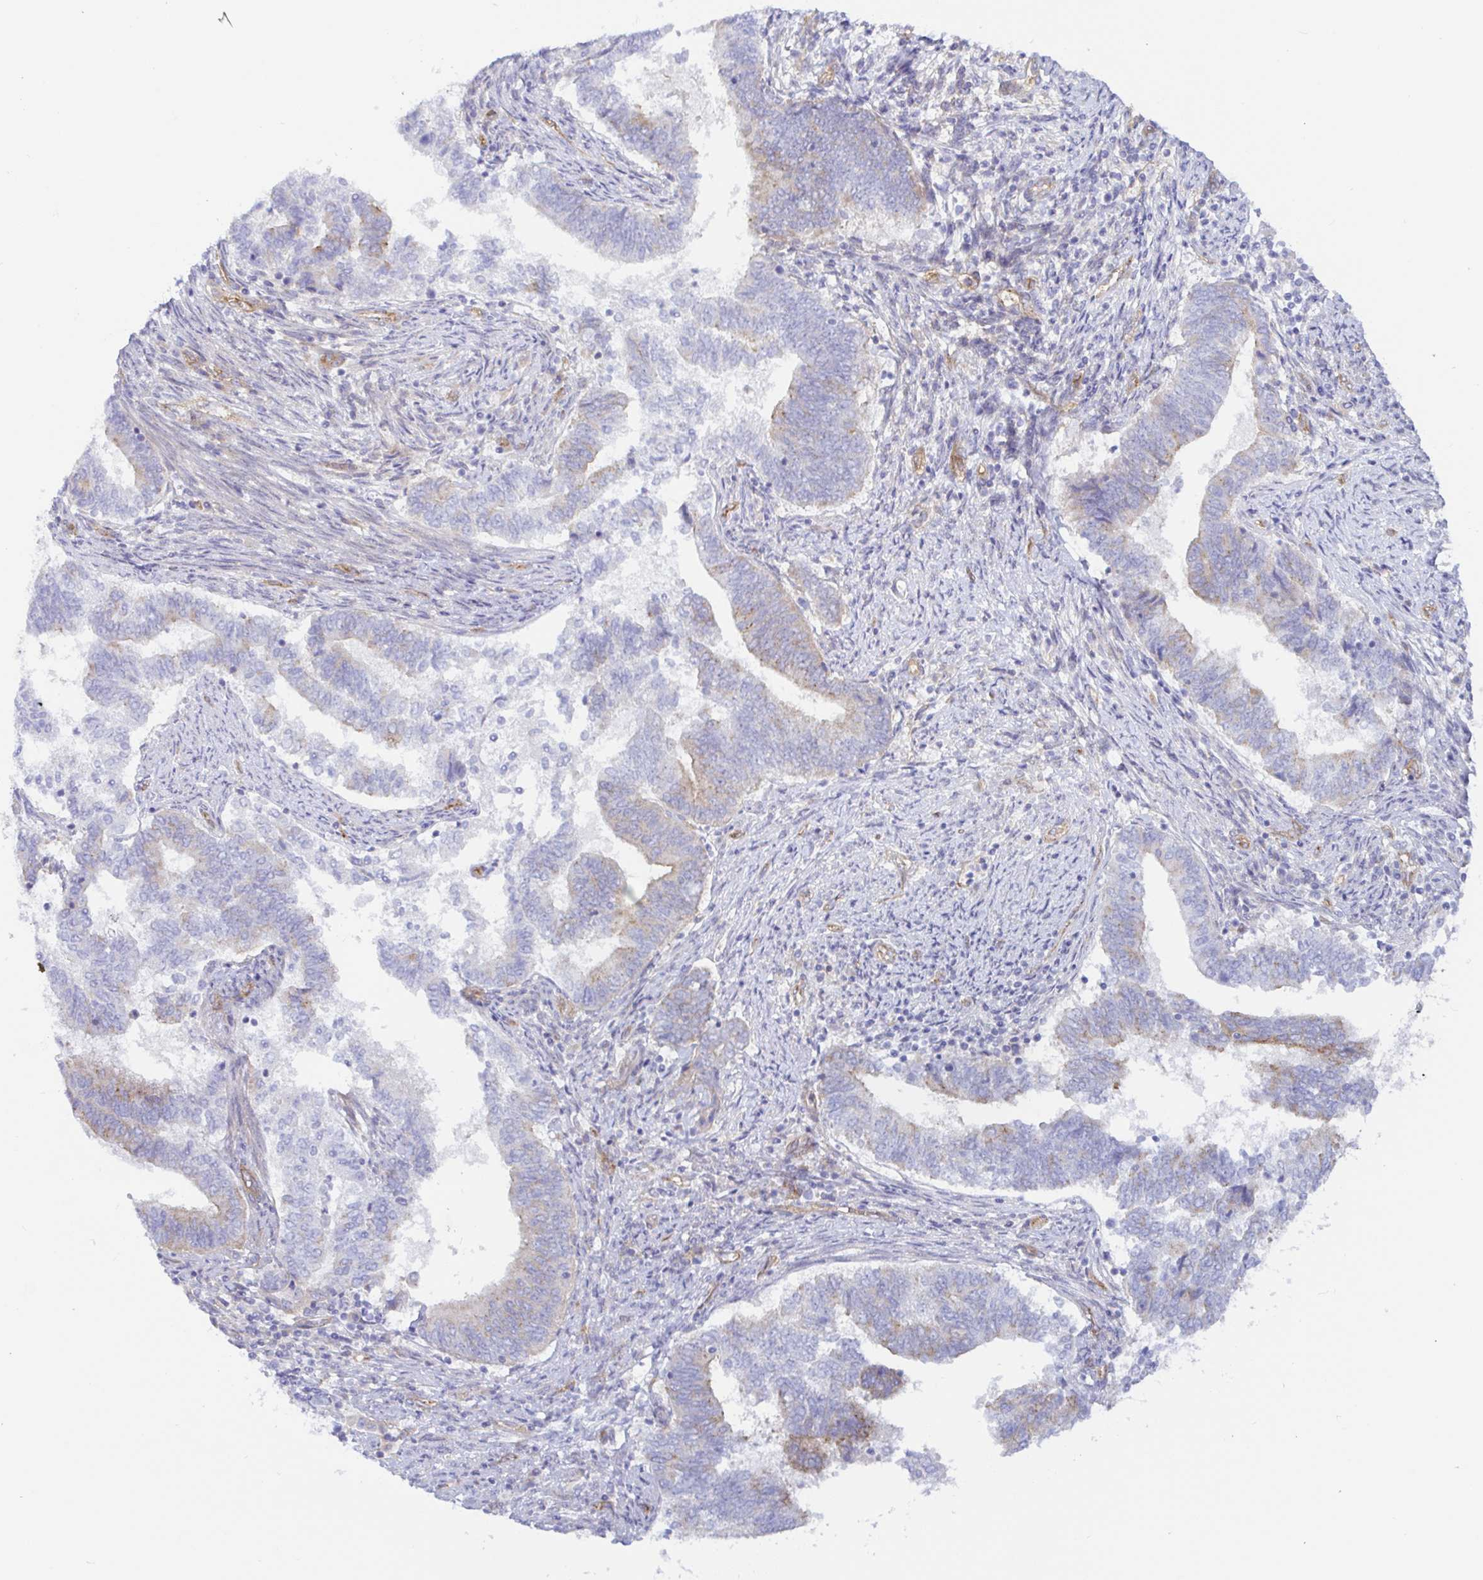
{"staining": {"intensity": "weak", "quantity": "<25%", "location": "cytoplasmic/membranous"}, "tissue": "endometrial cancer", "cell_type": "Tumor cells", "image_type": "cancer", "snomed": [{"axis": "morphology", "description": "Adenocarcinoma, NOS"}, {"axis": "topography", "description": "Endometrium"}], "caption": "Immunohistochemical staining of human adenocarcinoma (endometrial) shows no significant expression in tumor cells.", "gene": "ARL4D", "patient": {"sex": "female", "age": 65}}